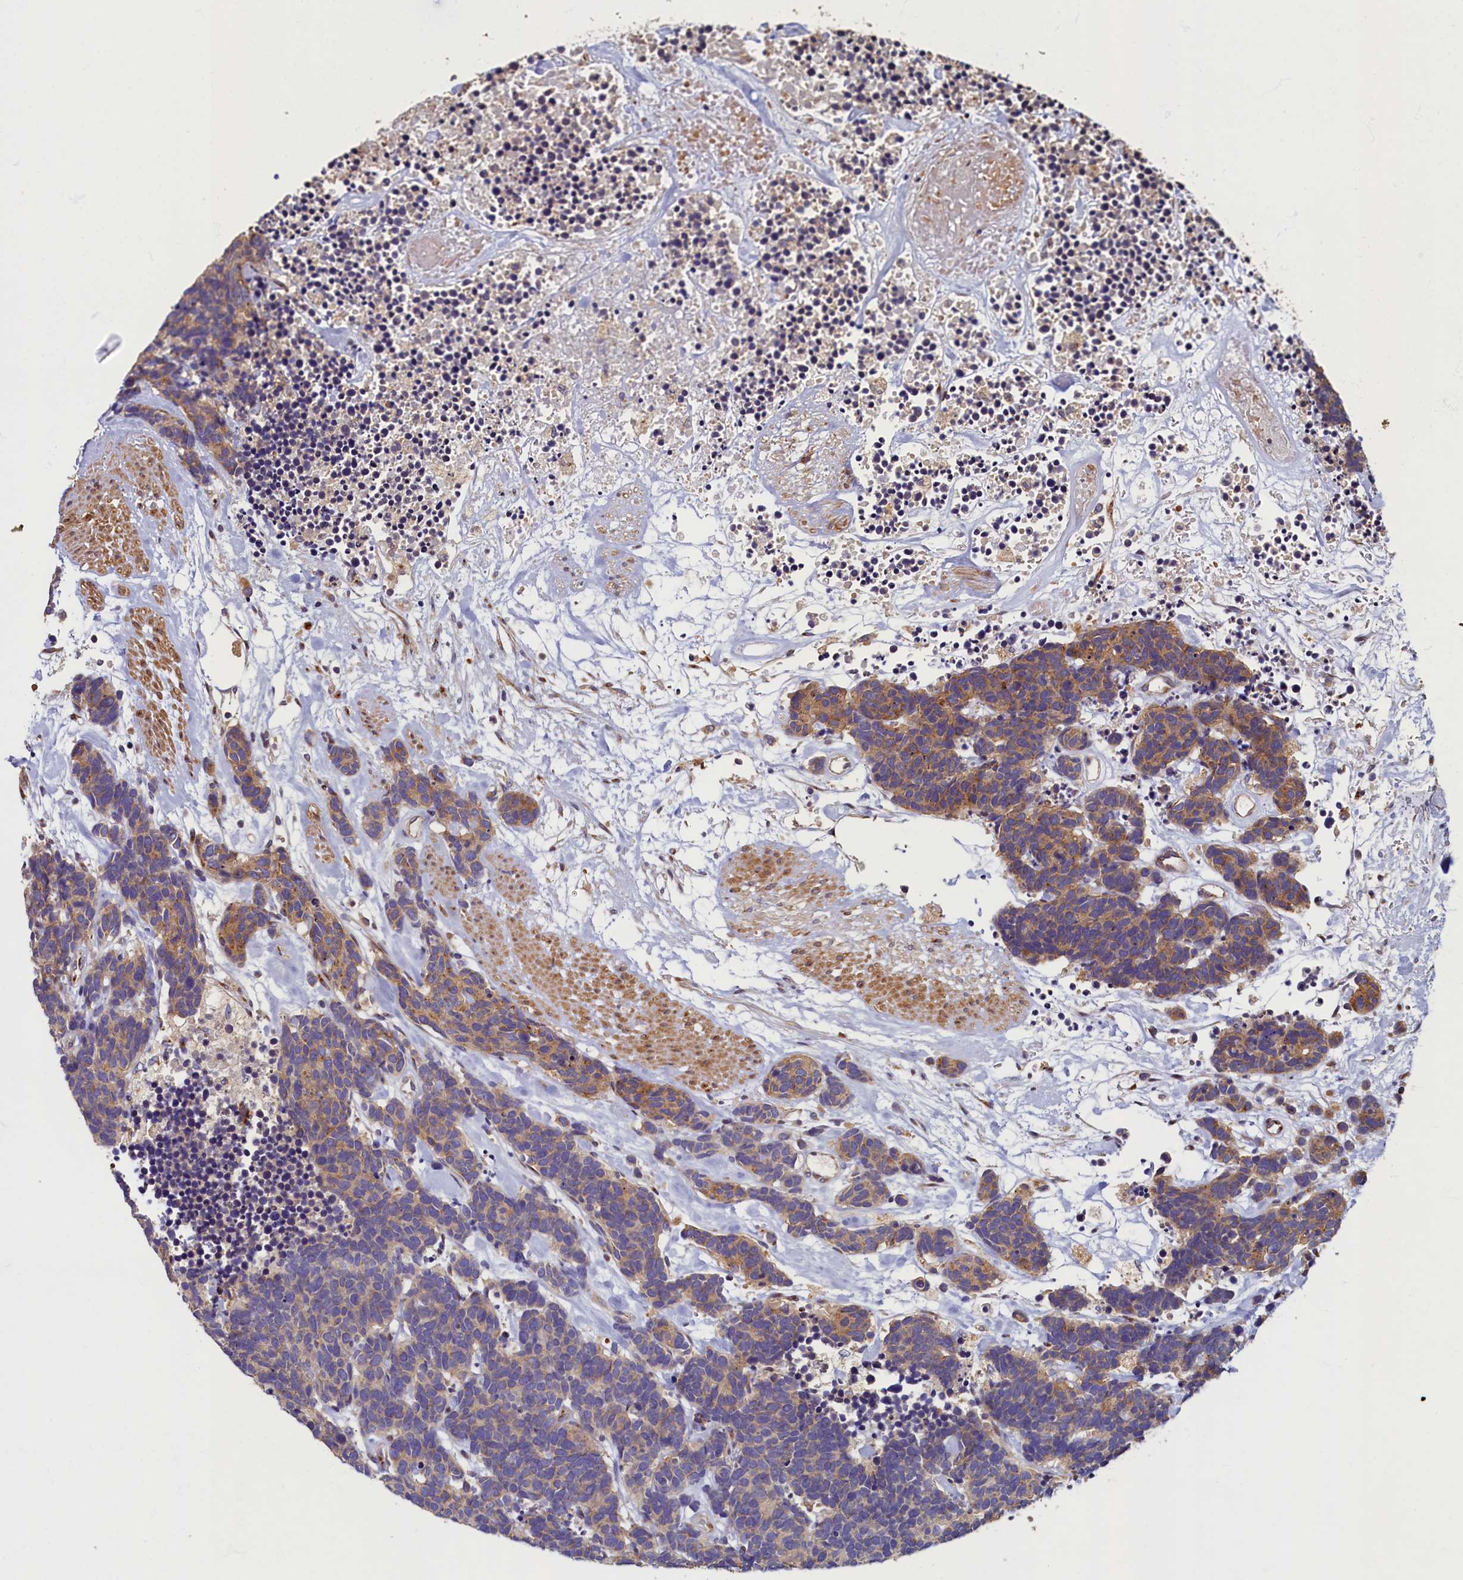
{"staining": {"intensity": "moderate", "quantity": "25%-75%", "location": "cytoplasmic/membranous"}, "tissue": "carcinoid", "cell_type": "Tumor cells", "image_type": "cancer", "snomed": [{"axis": "morphology", "description": "Carcinoma, NOS"}, {"axis": "morphology", "description": "Carcinoid, malignant, NOS"}, {"axis": "topography", "description": "Urinary bladder"}], "caption": "The micrograph demonstrates staining of carcinoma, revealing moderate cytoplasmic/membranous protein positivity (brown color) within tumor cells.", "gene": "TMEM181", "patient": {"sex": "male", "age": 57}}